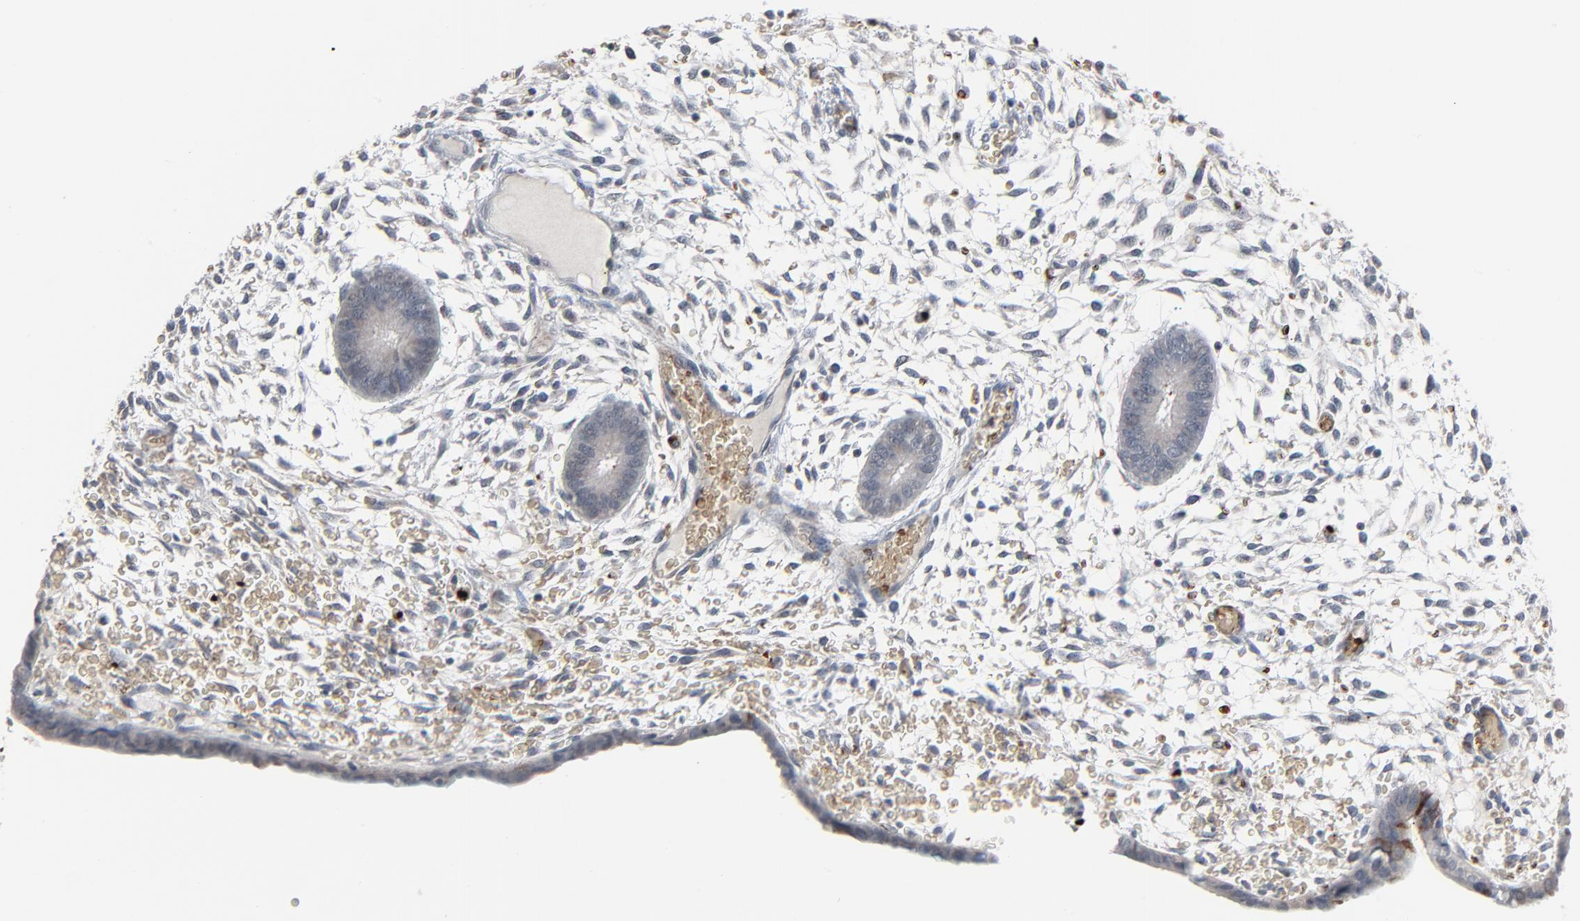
{"staining": {"intensity": "negative", "quantity": "none", "location": "none"}, "tissue": "endometrium", "cell_type": "Cells in endometrial stroma", "image_type": "normal", "snomed": [{"axis": "morphology", "description": "Normal tissue, NOS"}, {"axis": "topography", "description": "Endometrium"}], "caption": "This is a histopathology image of immunohistochemistry (IHC) staining of benign endometrium, which shows no staining in cells in endometrial stroma. The staining is performed using DAB brown chromogen with nuclei counter-stained in using hematoxylin.", "gene": "SAGE1", "patient": {"sex": "female", "age": 42}}